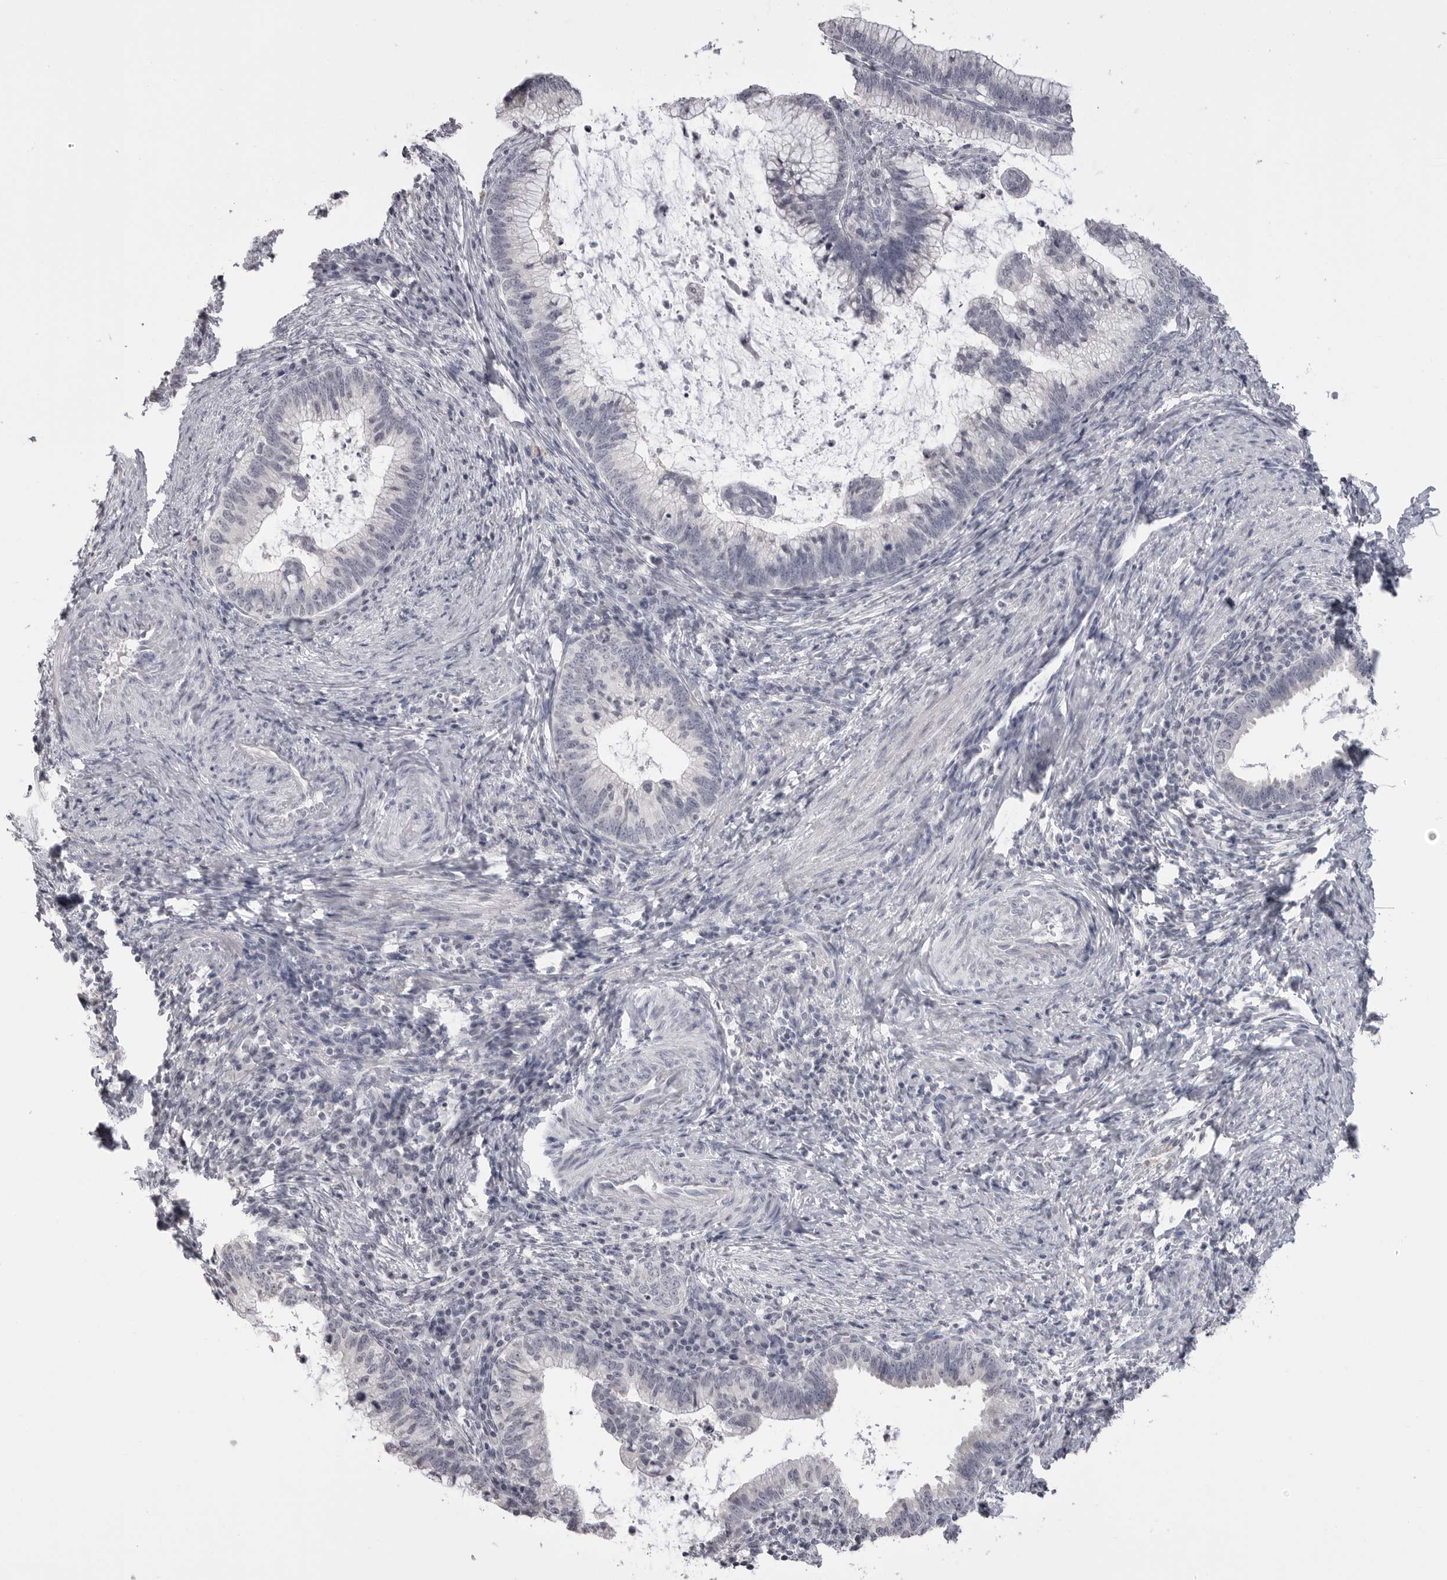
{"staining": {"intensity": "negative", "quantity": "none", "location": "none"}, "tissue": "cervical cancer", "cell_type": "Tumor cells", "image_type": "cancer", "snomed": [{"axis": "morphology", "description": "Adenocarcinoma, NOS"}, {"axis": "topography", "description": "Cervix"}], "caption": "Image shows no significant protein expression in tumor cells of cervical cancer. Nuclei are stained in blue.", "gene": "GPN2", "patient": {"sex": "female", "age": 36}}